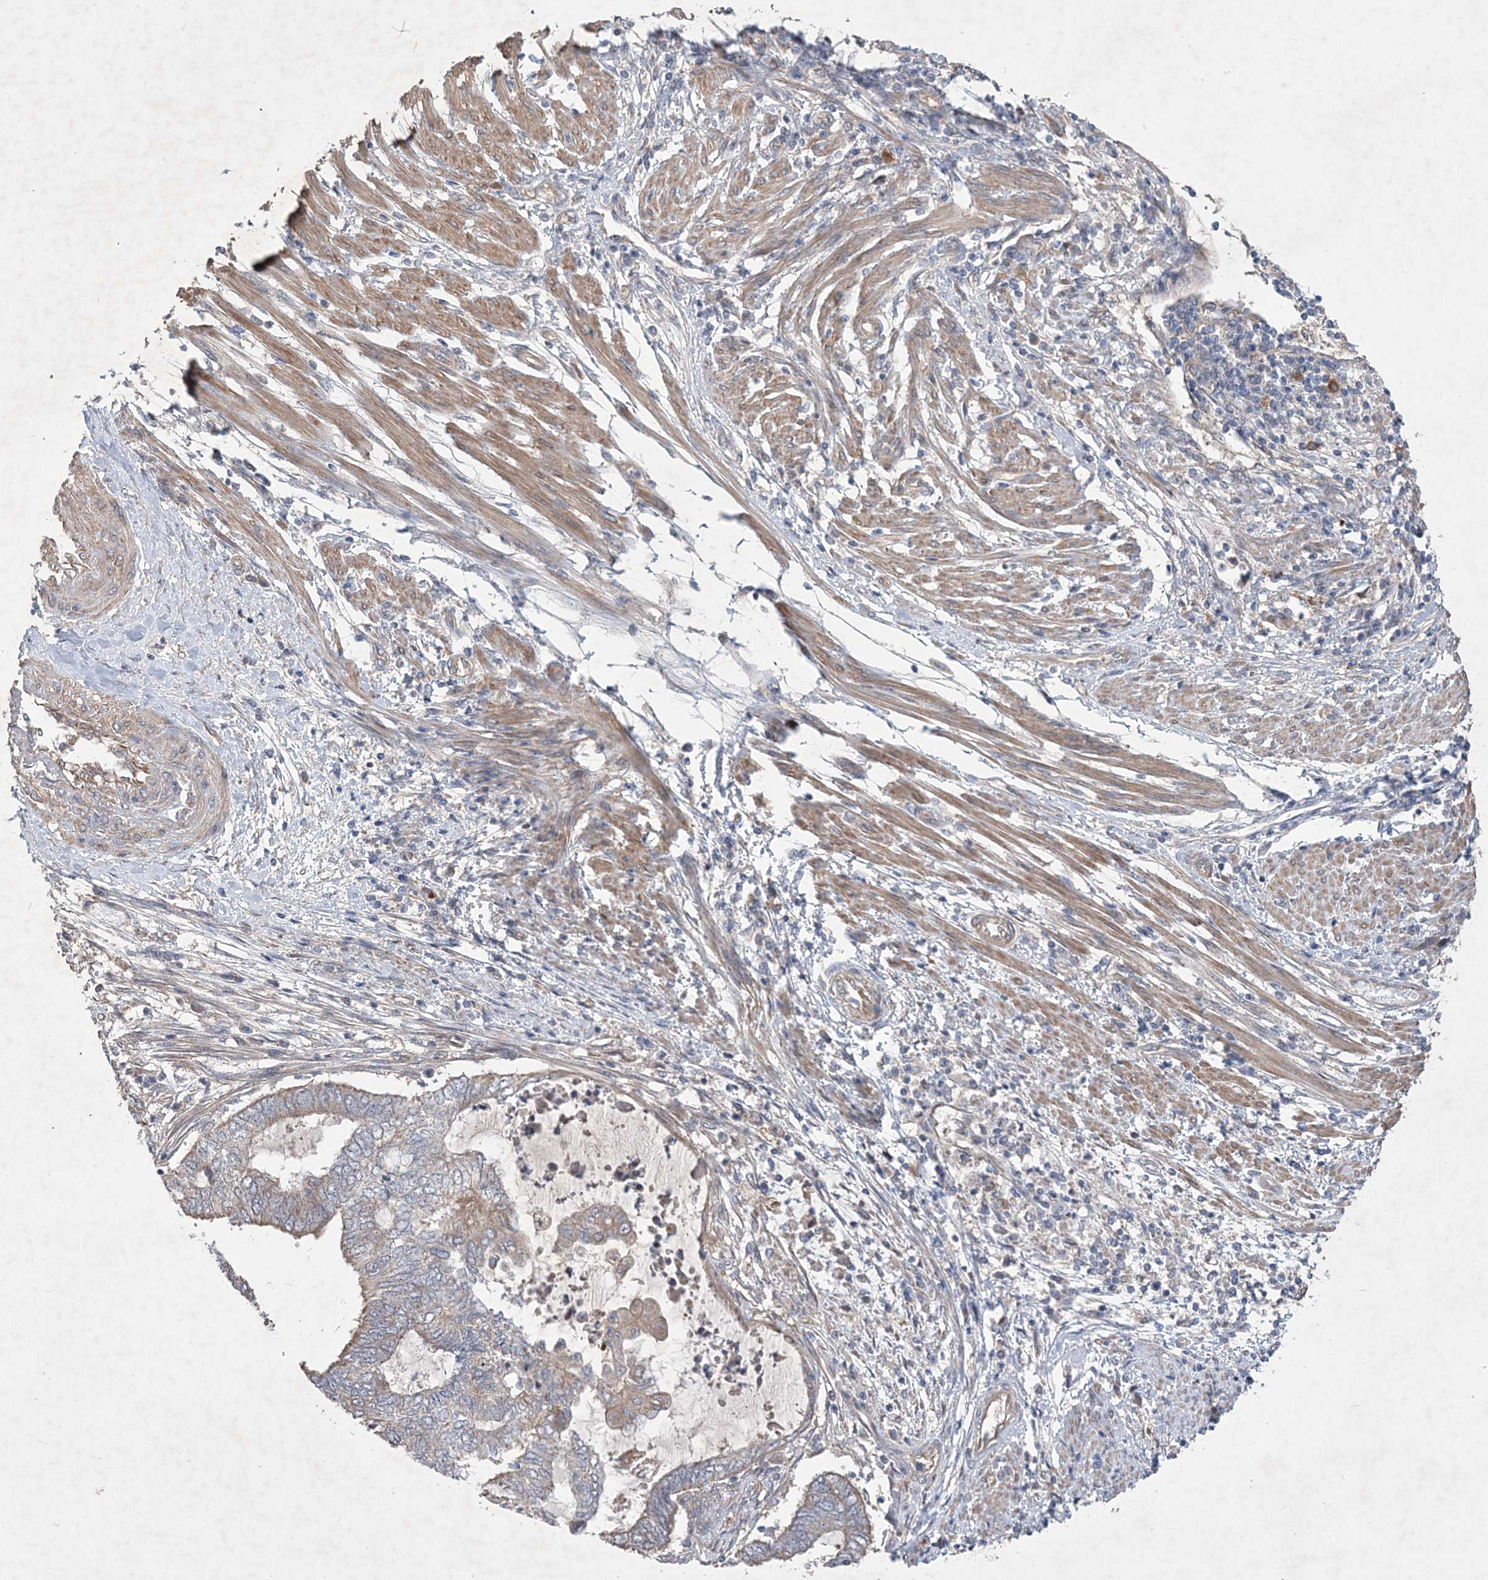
{"staining": {"intensity": "weak", "quantity": "25%-75%", "location": "cytoplasmic/membranous"}, "tissue": "endometrial cancer", "cell_type": "Tumor cells", "image_type": "cancer", "snomed": [{"axis": "morphology", "description": "Adenocarcinoma, NOS"}, {"axis": "topography", "description": "Uterus"}, {"axis": "topography", "description": "Endometrium"}], "caption": "DAB (3,3'-diaminobenzidine) immunohistochemical staining of human endometrial cancer displays weak cytoplasmic/membranous protein expression in about 25%-75% of tumor cells. (Stains: DAB in brown, nuclei in blue, Microscopy: brightfield microscopy at high magnification).", "gene": "MTRF1L", "patient": {"sex": "female", "age": 70}}